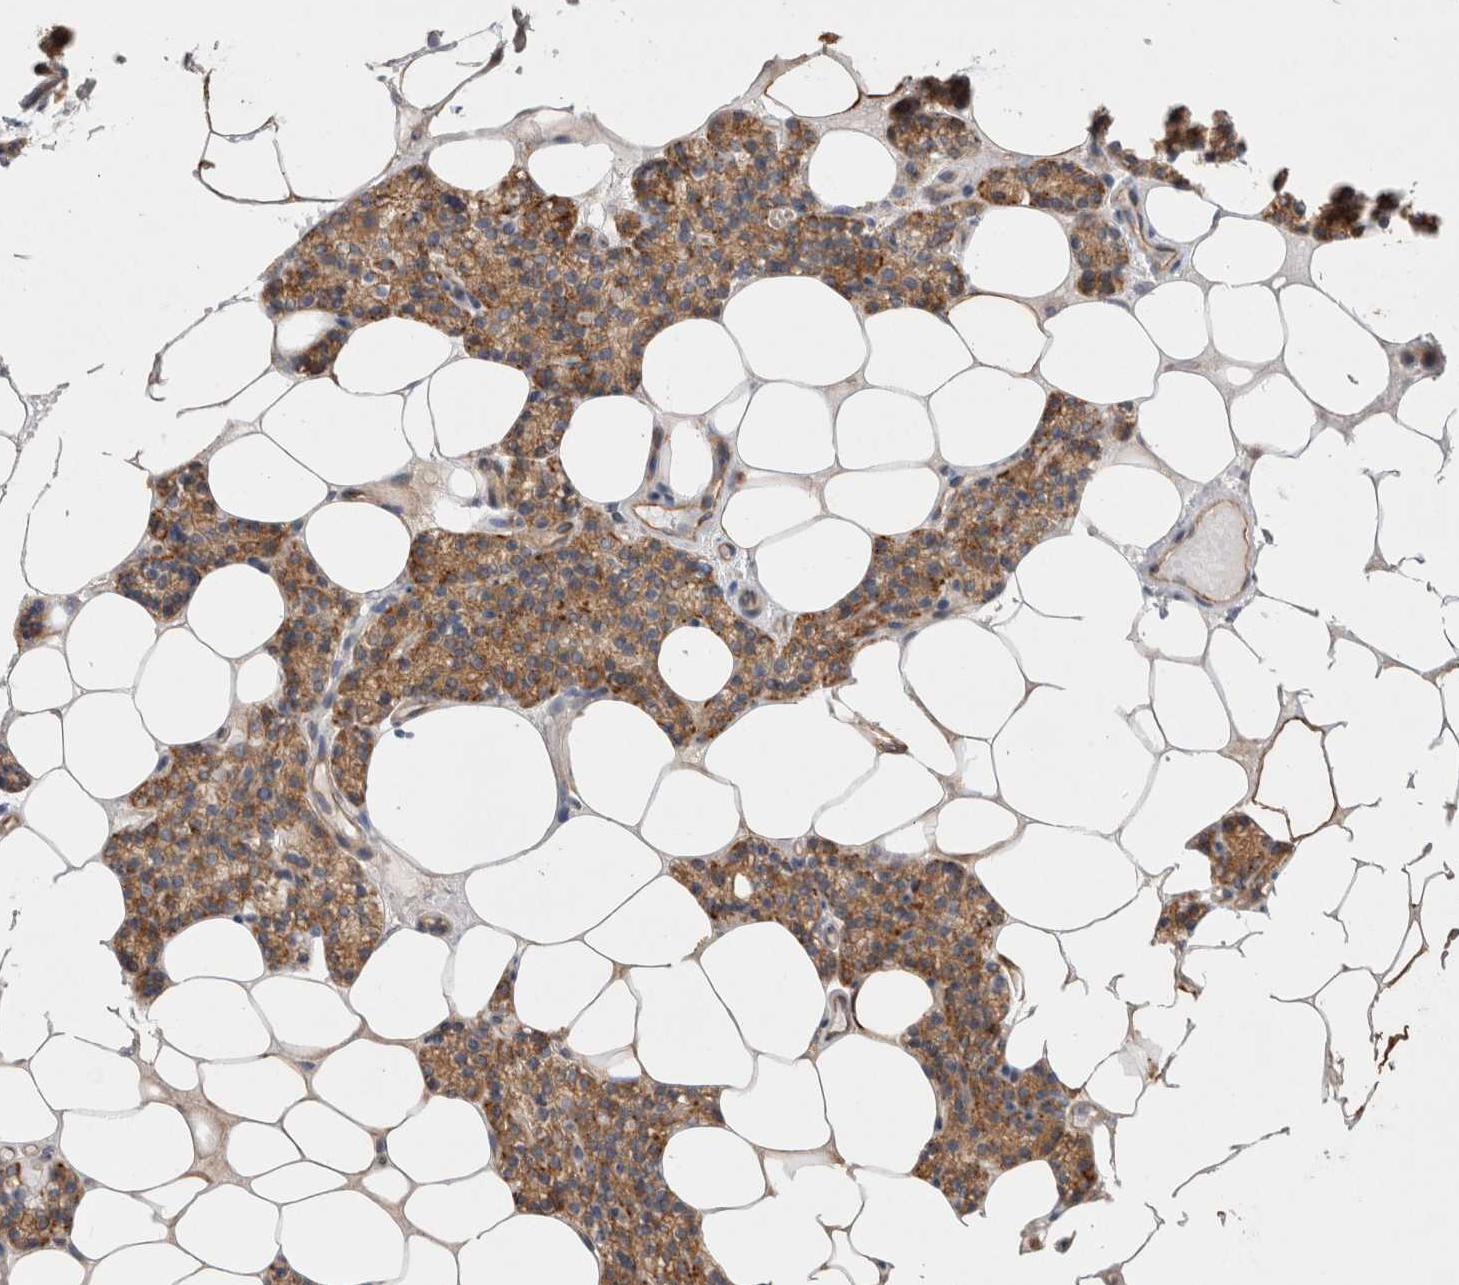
{"staining": {"intensity": "moderate", "quantity": ">75%", "location": "cytoplasmic/membranous"}, "tissue": "parathyroid gland", "cell_type": "Glandular cells", "image_type": "normal", "snomed": [{"axis": "morphology", "description": "Normal tissue, NOS"}, {"axis": "topography", "description": "Parathyroid gland"}], "caption": "High-power microscopy captured an IHC photomicrograph of benign parathyroid gland, revealing moderate cytoplasmic/membranous staining in about >75% of glandular cells. (brown staining indicates protein expression, while blue staining denotes nuclei).", "gene": "PDCD10", "patient": {"sex": "male", "age": 75}}